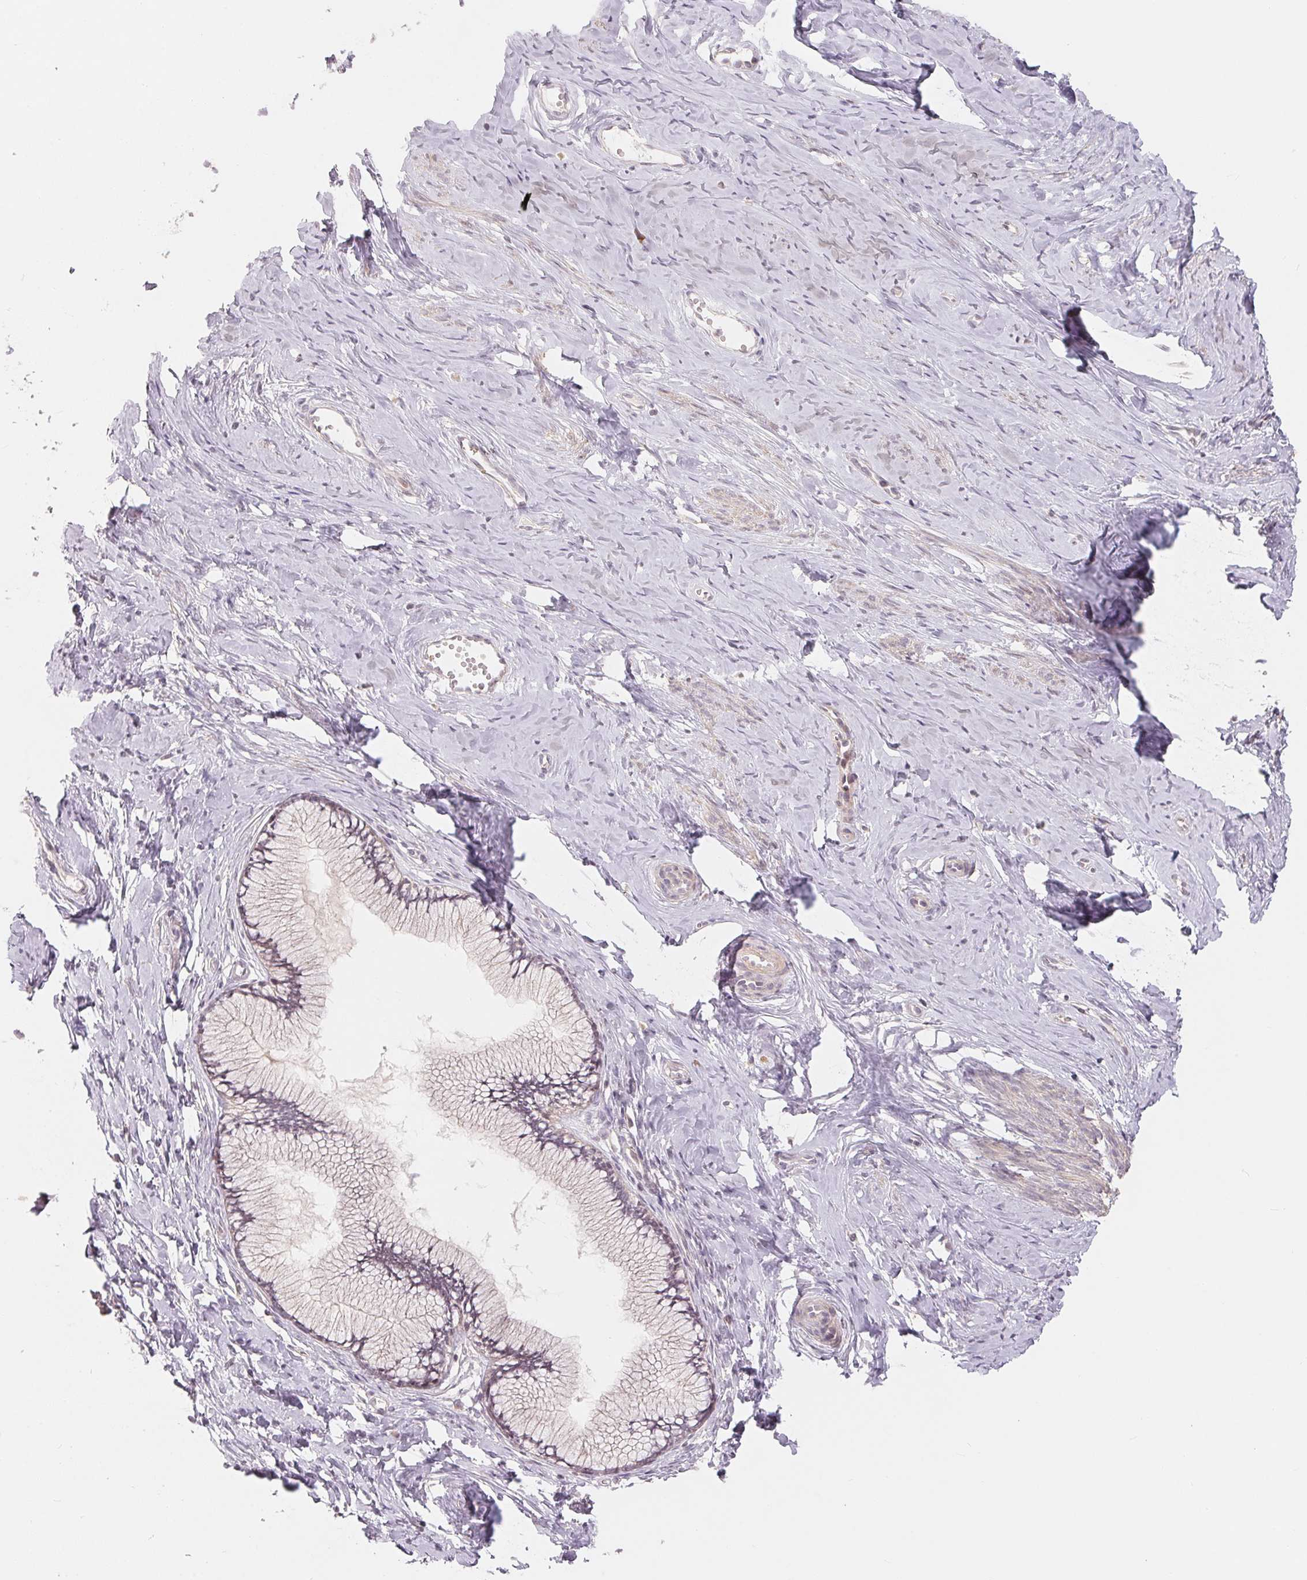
{"staining": {"intensity": "negative", "quantity": "none", "location": "none"}, "tissue": "cervix", "cell_type": "Glandular cells", "image_type": "normal", "snomed": [{"axis": "morphology", "description": "Normal tissue, NOS"}, {"axis": "topography", "description": "Cervix"}], "caption": "IHC of unremarkable cervix displays no expression in glandular cells.", "gene": "DENND2C", "patient": {"sex": "female", "age": 40}}